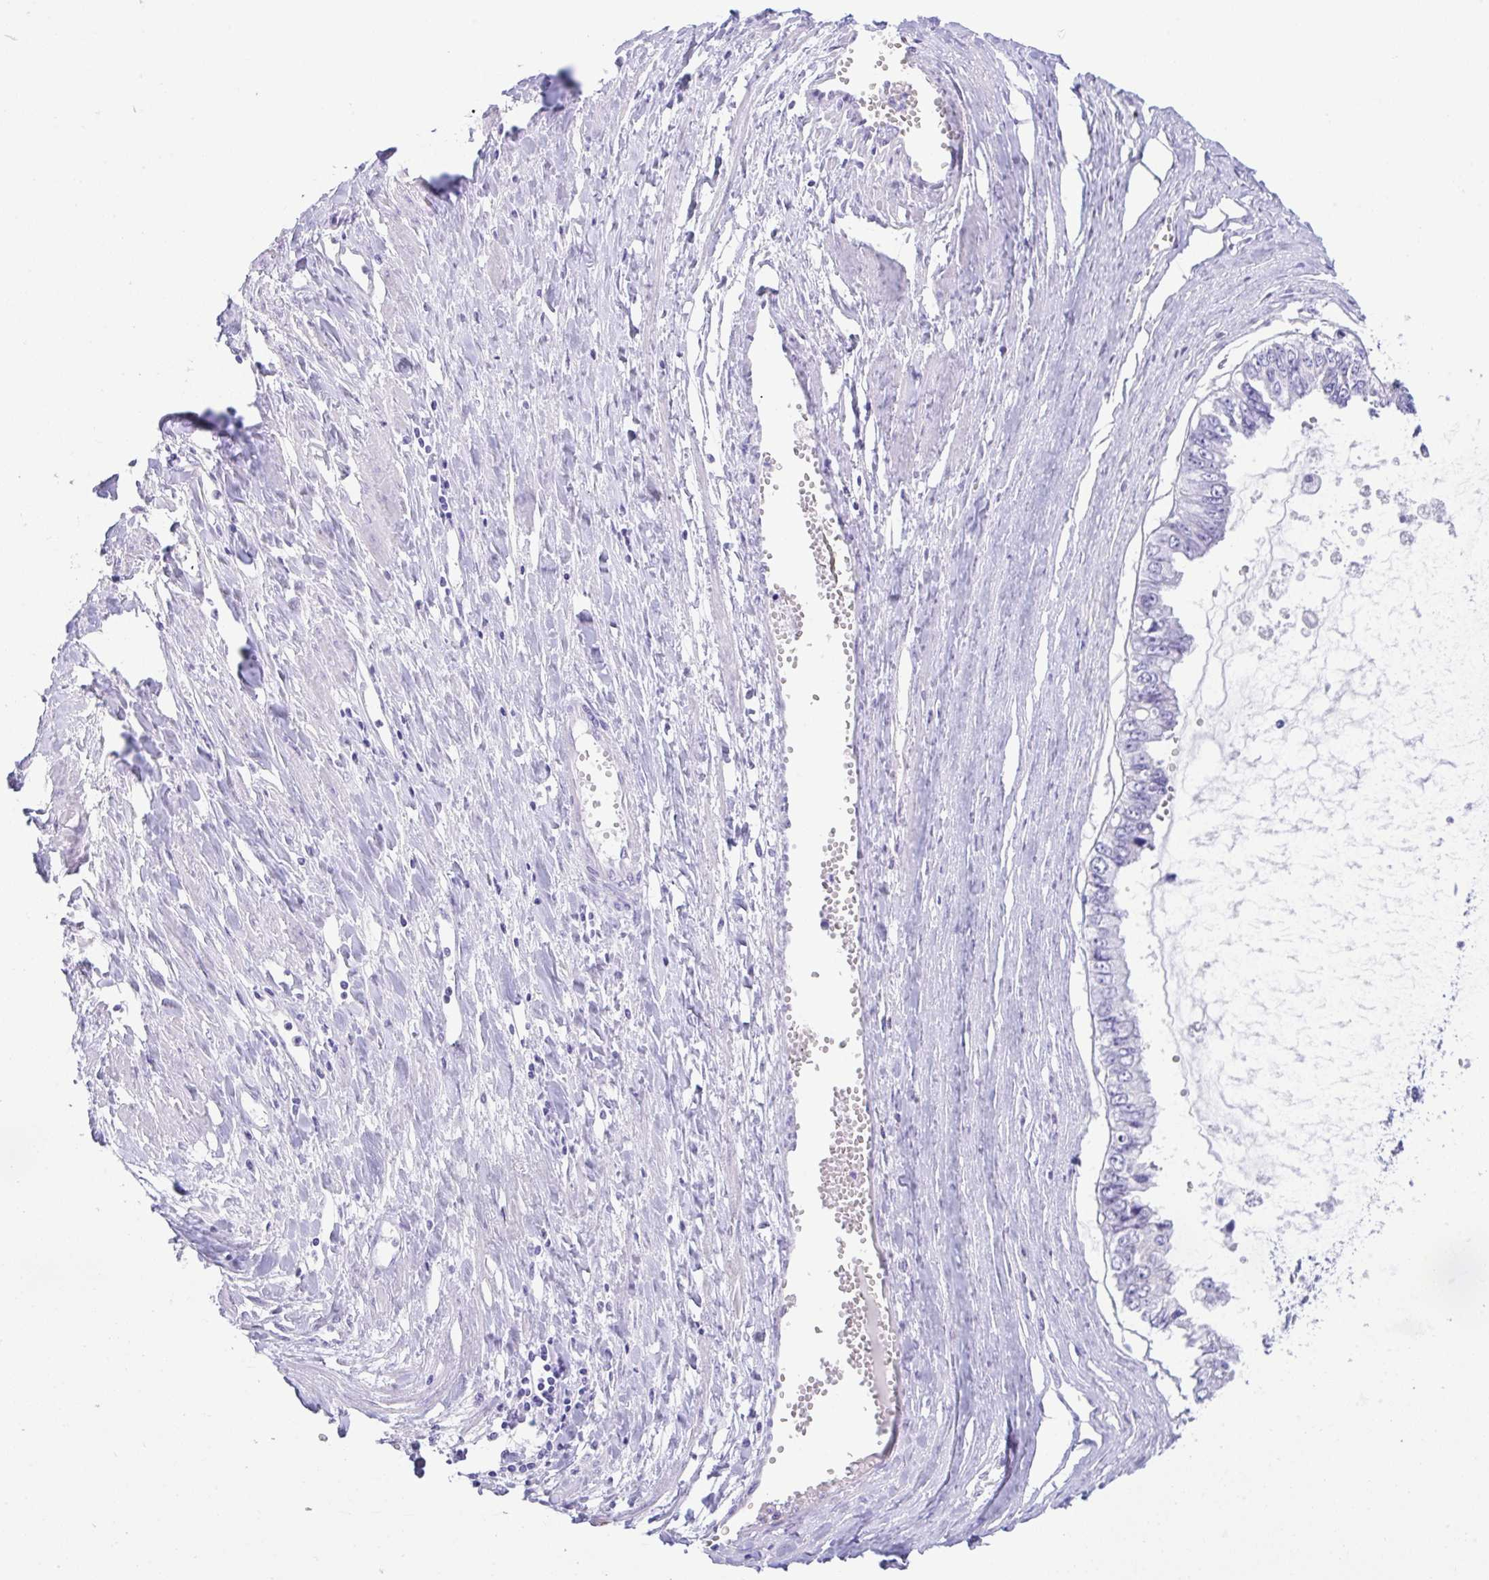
{"staining": {"intensity": "negative", "quantity": "none", "location": "none"}, "tissue": "ovarian cancer", "cell_type": "Tumor cells", "image_type": "cancer", "snomed": [{"axis": "morphology", "description": "Cystadenocarcinoma, mucinous, NOS"}, {"axis": "topography", "description": "Ovary"}], "caption": "Immunohistochemistry (IHC) histopathology image of ovarian mucinous cystadenocarcinoma stained for a protein (brown), which demonstrates no expression in tumor cells.", "gene": "CPA1", "patient": {"sex": "female", "age": 72}}